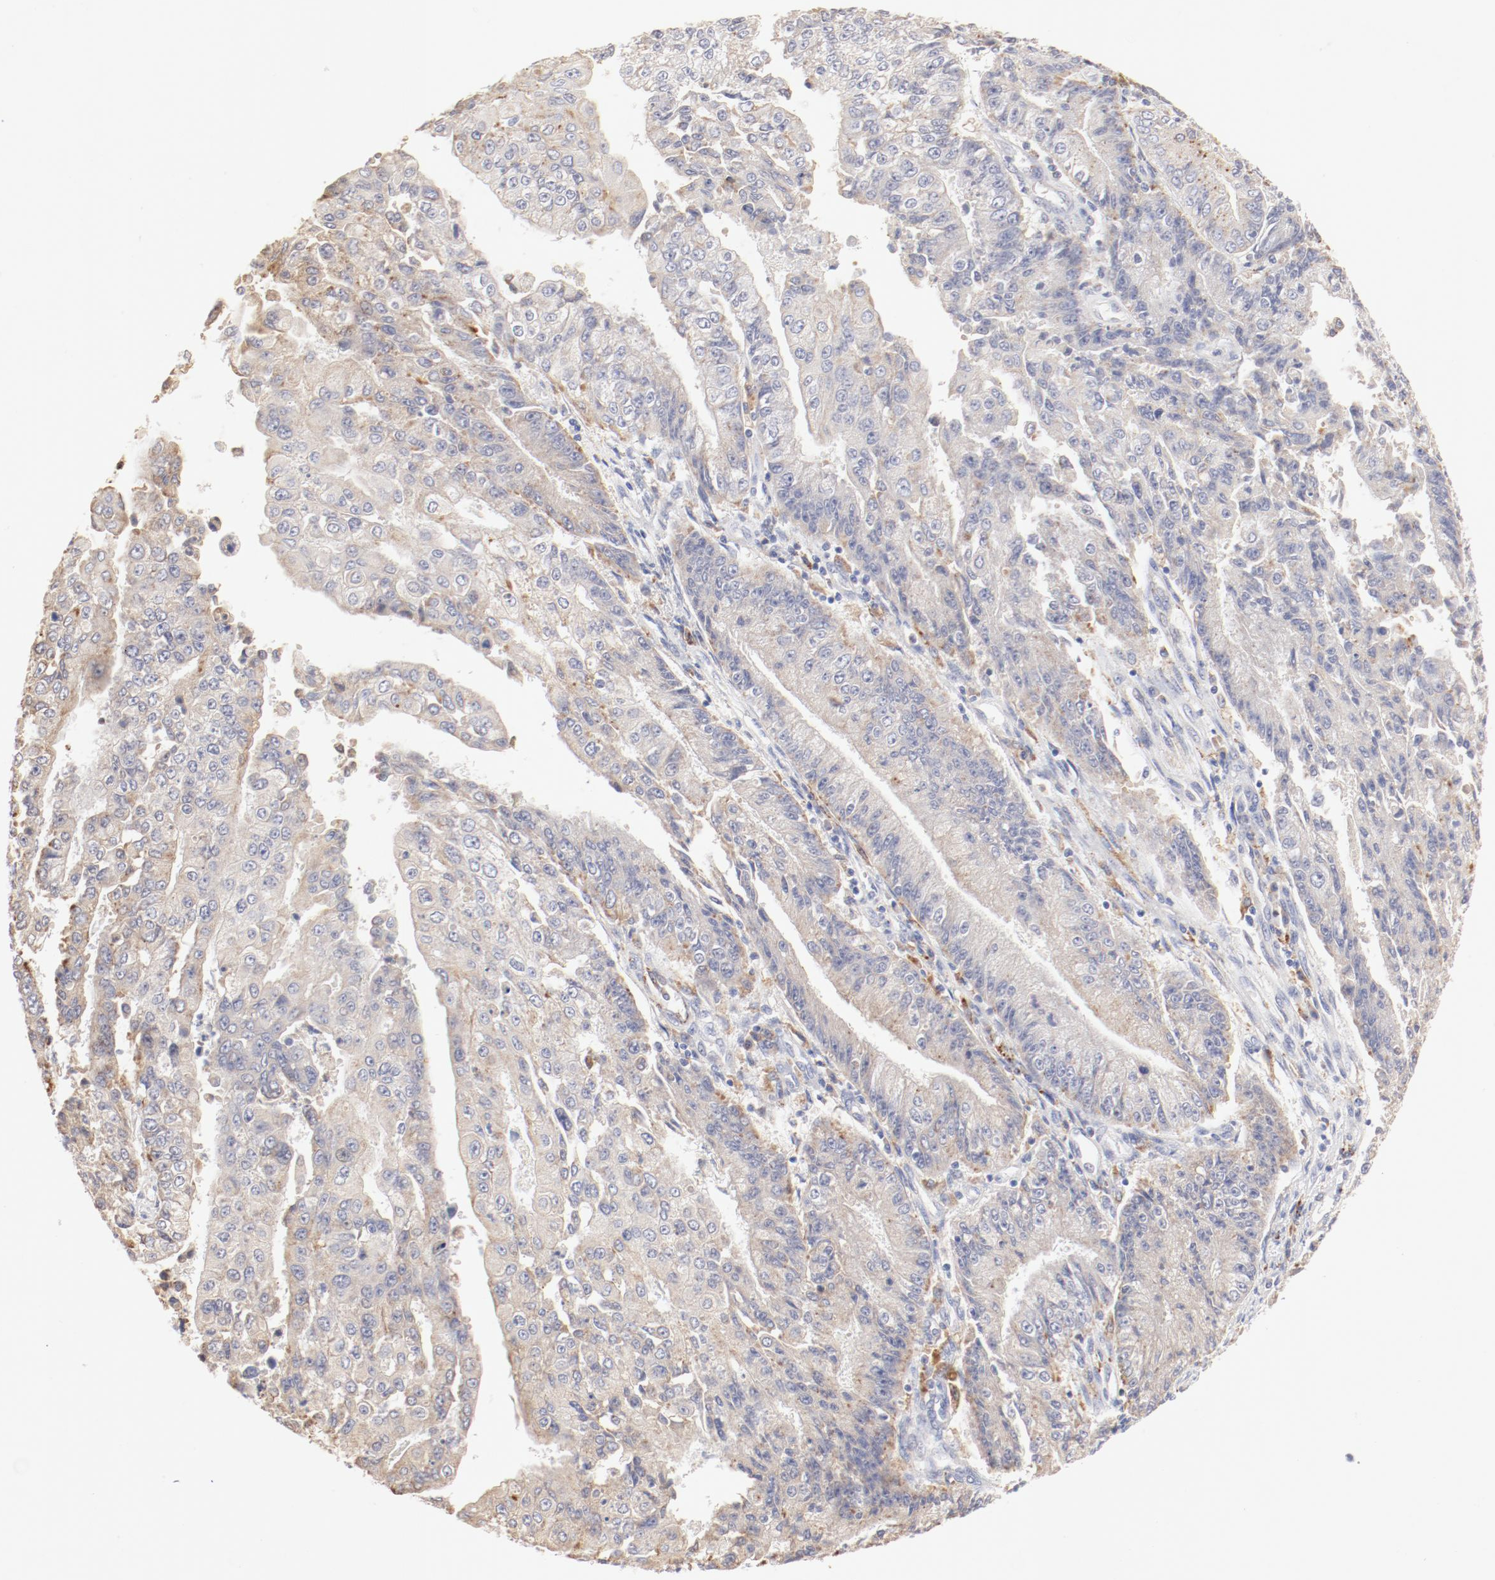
{"staining": {"intensity": "negative", "quantity": "none", "location": "none"}, "tissue": "endometrial cancer", "cell_type": "Tumor cells", "image_type": "cancer", "snomed": [{"axis": "morphology", "description": "Adenocarcinoma, NOS"}, {"axis": "topography", "description": "Endometrium"}], "caption": "A micrograph of endometrial cancer (adenocarcinoma) stained for a protein displays no brown staining in tumor cells. (DAB (3,3'-diaminobenzidine) IHC with hematoxylin counter stain).", "gene": "CTSH", "patient": {"sex": "female", "age": 75}}